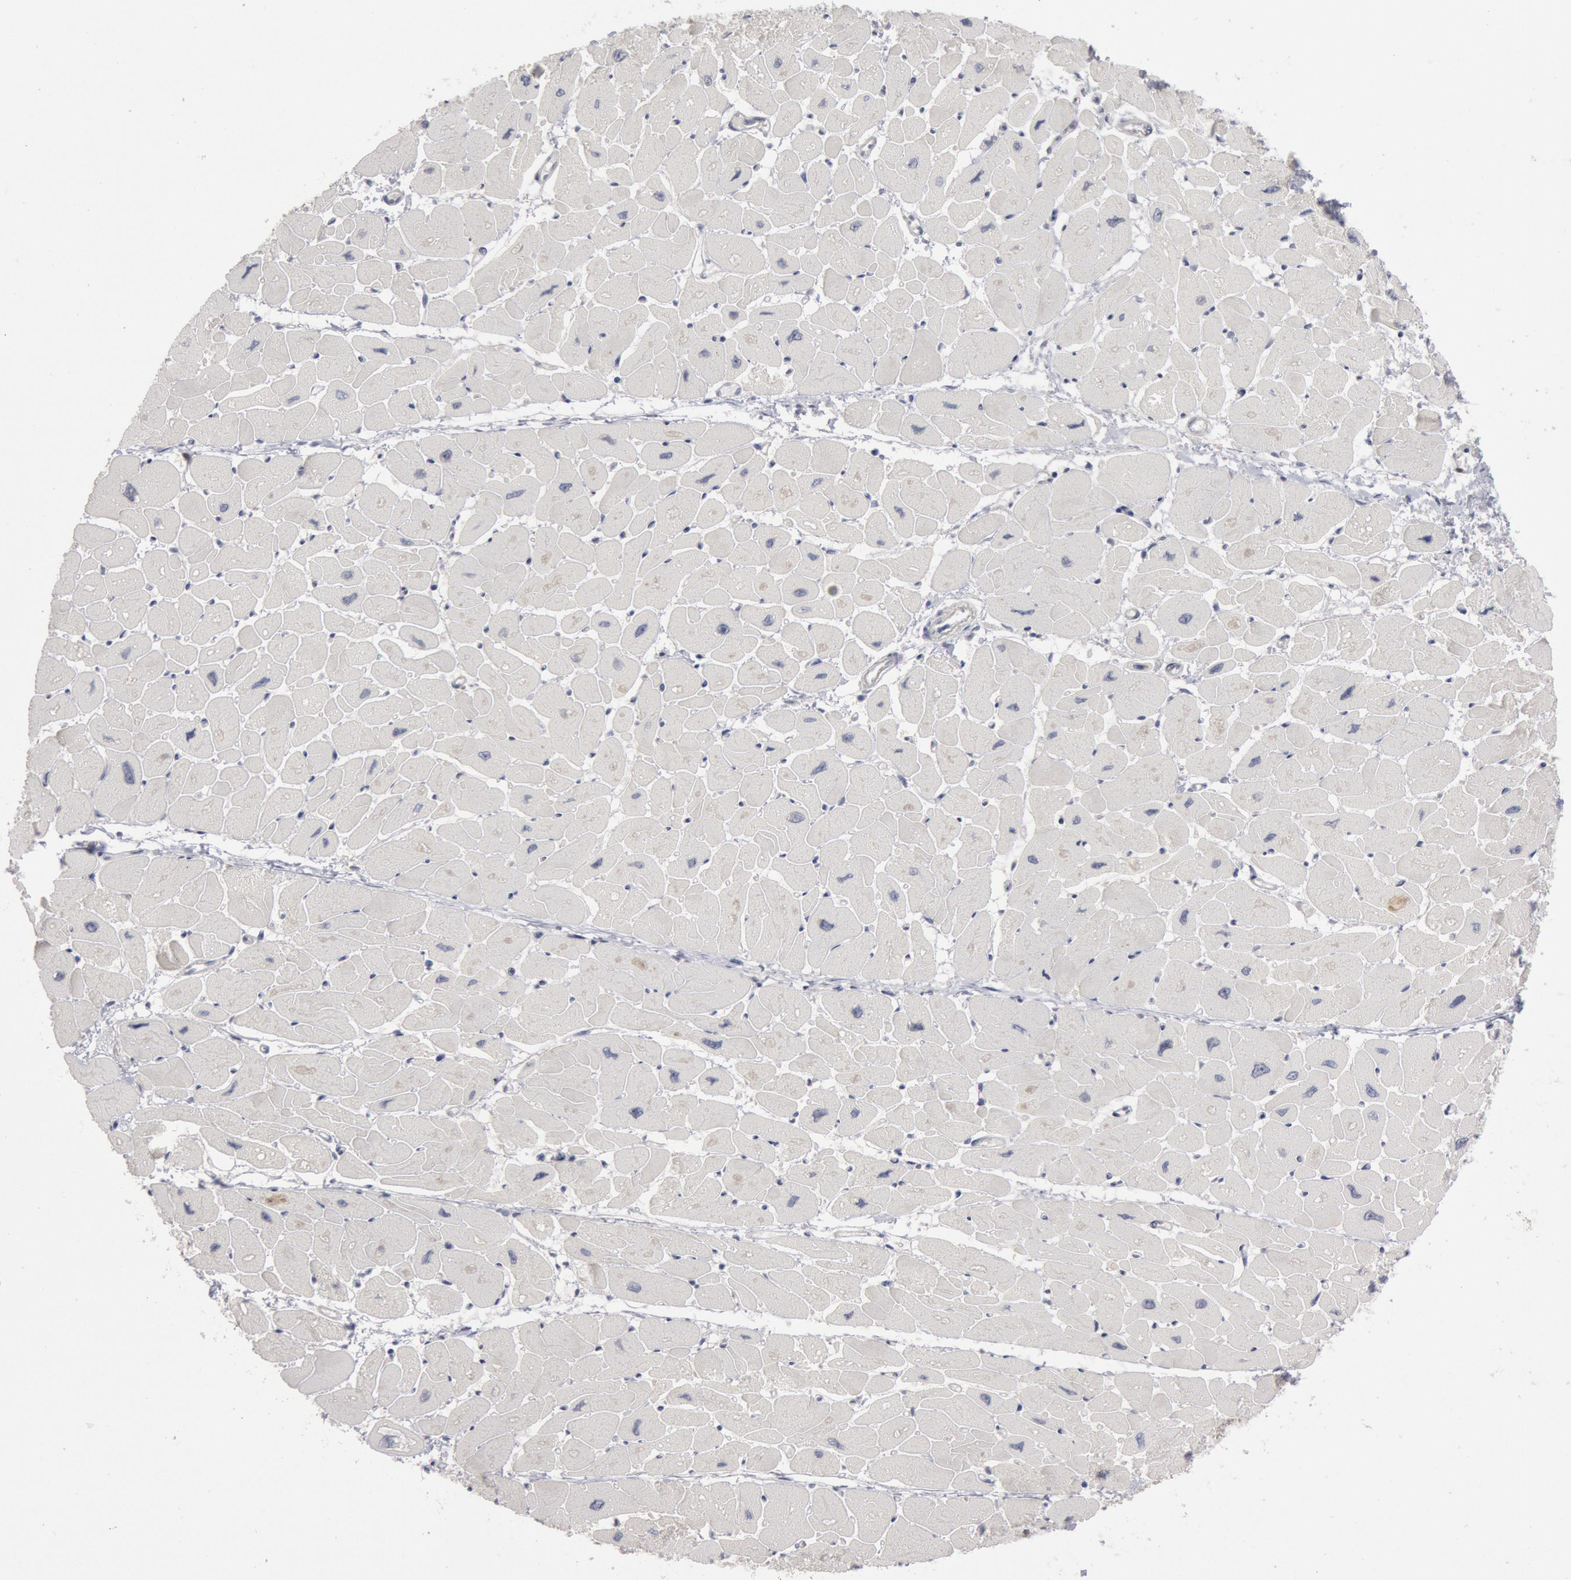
{"staining": {"intensity": "negative", "quantity": "none", "location": "none"}, "tissue": "heart muscle", "cell_type": "Cardiomyocytes", "image_type": "normal", "snomed": [{"axis": "morphology", "description": "Normal tissue, NOS"}, {"axis": "topography", "description": "Heart"}], "caption": "Histopathology image shows no significant protein staining in cardiomyocytes of benign heart muscle. (DAB immunohistochemistry (IHC), high magnification).", "gene": "WDHD1", "patient": {"sex": "female", "age": 54}}